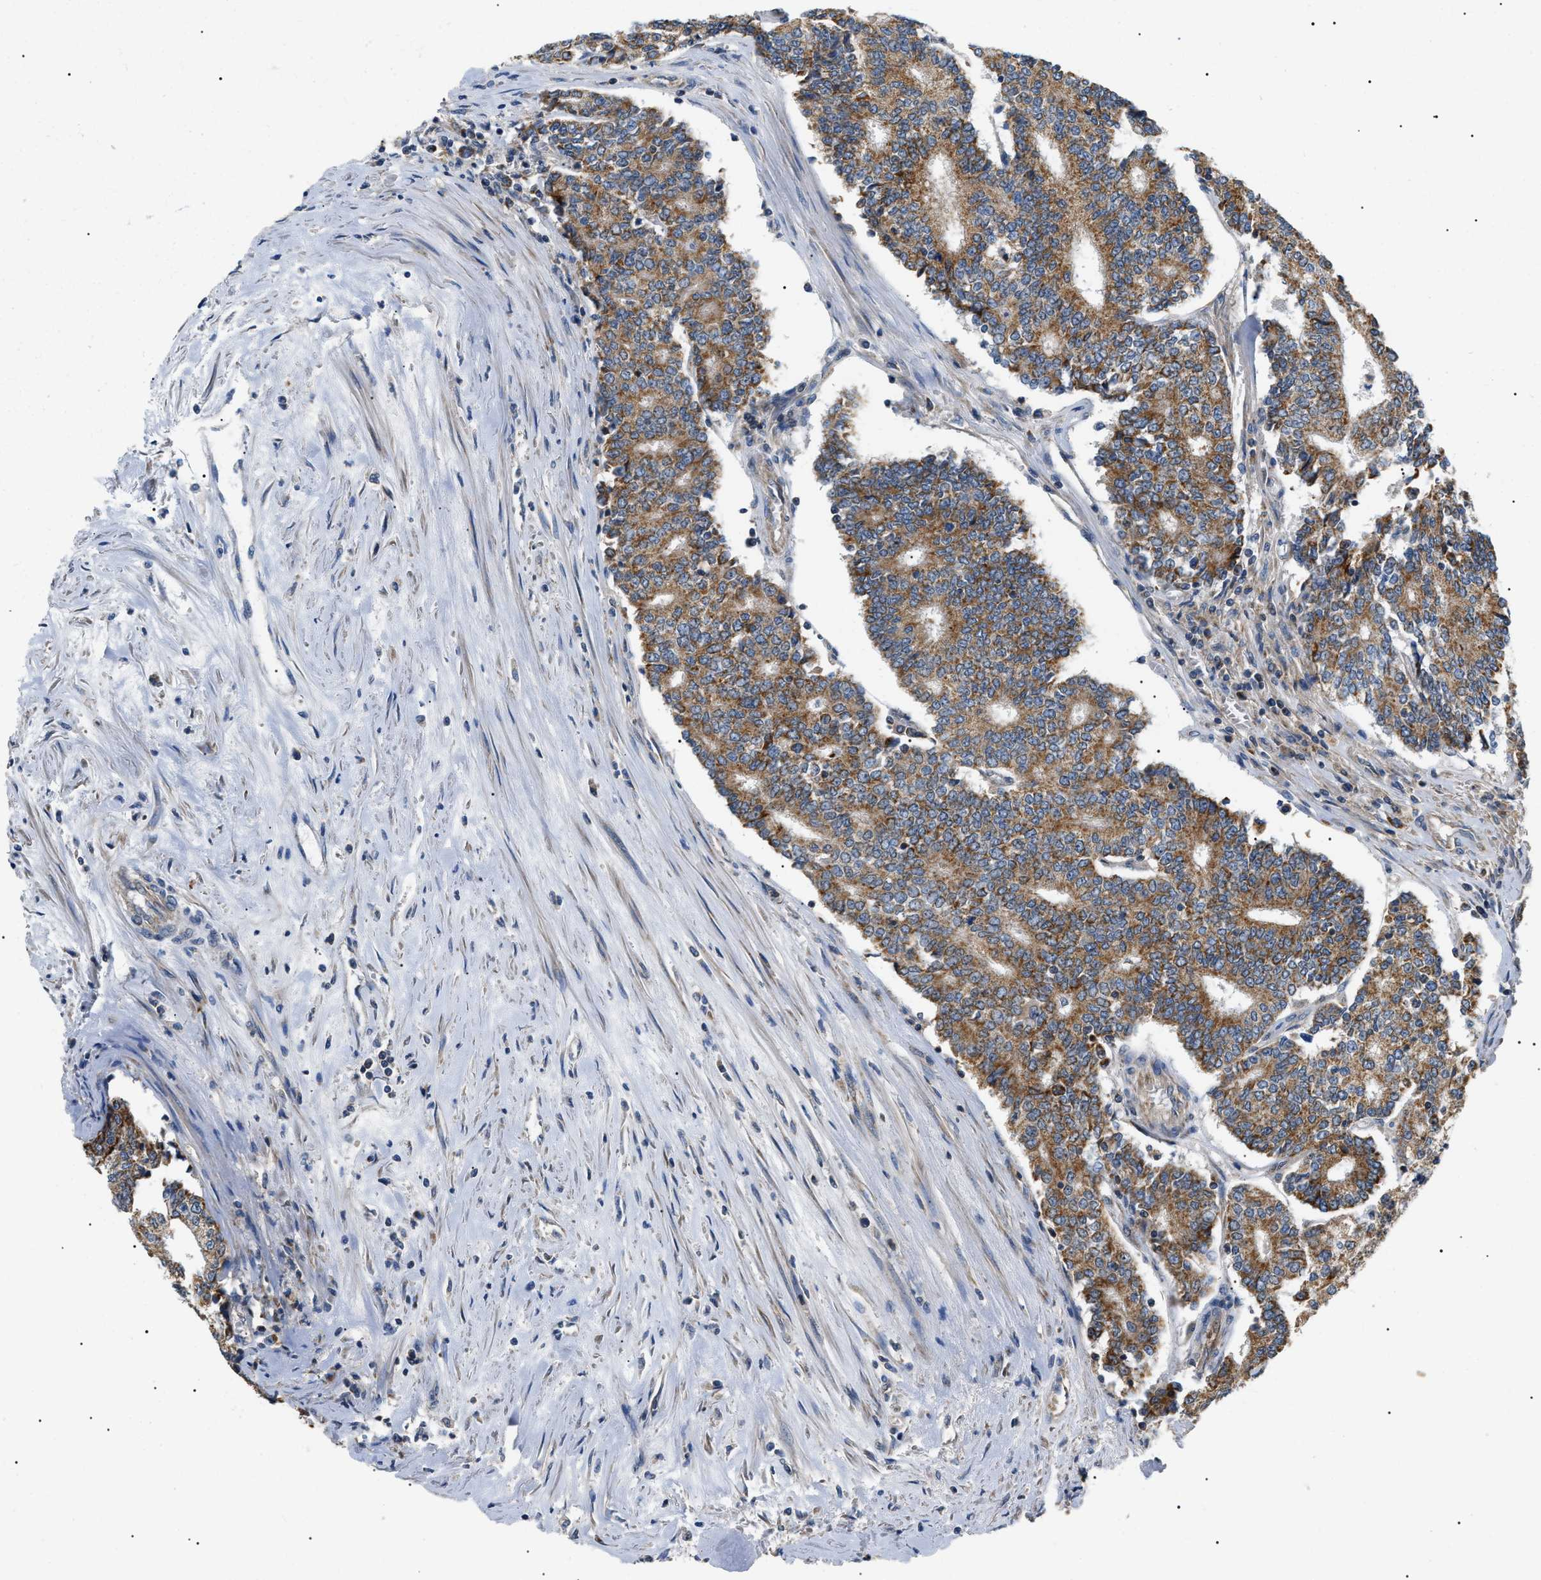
{"staining": {"intensity": "moderate", "quantity": ">75%", "location": "cytoplasmic/membranous"}, "tissue": "prostate cancer", "cell_type": "Tumor cells", "image_type": "cancer", "snomed": [{"axis": "morphology", "description": "Normal tissue, NOS"}, {"axis": "morphology", "description": "Adenocarcinoma, High grade"}, {"axis": "topography", "description": "Prostate"}, {"axis": "topography", "description": "Seminal veicle"}], "caption": "Adenocarcinoma (high-grade) (prostate) was stained to show a protein in brown. There is medium levels of moderate cytoplasmic/membranous expression in about >75% of tumor cells. The staining was performed using DAB (3,3'-diaminobenzidine), with brown indicating positive protein expression. Nuclei are stained blue with hematoxylin.", "gene": "TOMM6", "patient": {"sex": "male", "age": 55}}